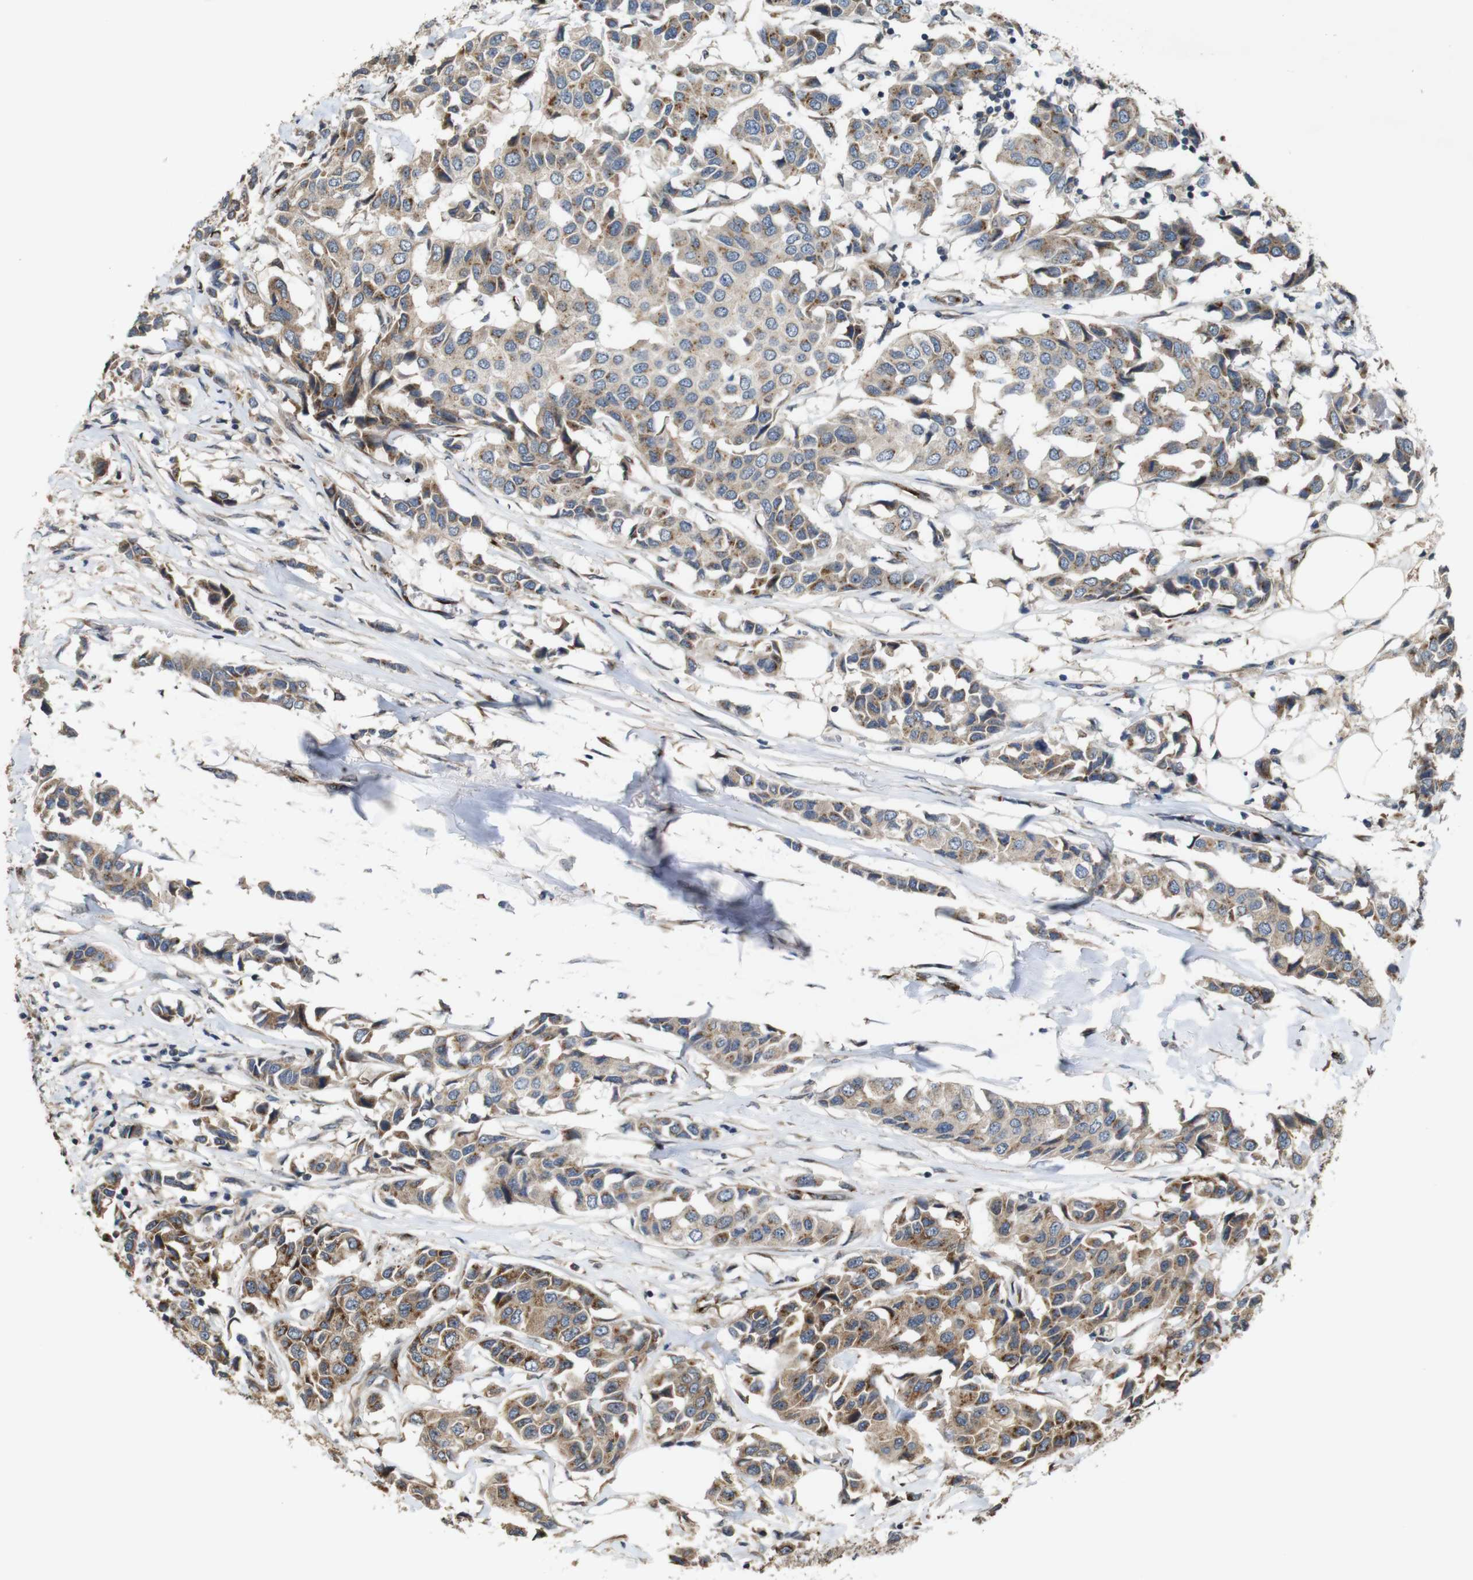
{"staining": {"intensity": "moderate", "quantity": ">75%", "location": "cytoplasmic/membranous"}, "tissue": "breast cancer", "cell_type": "Tumor cells", "image_type": "cancer", "snomed": [{"axis": "morphology", "description": "Duct carcinoma"}, {"axis": "topography", "description": "Breast"}], "caption": "Moderate cytoplasmic/membranous protein positivity is identified in approximately >75% of tumor cells in breast cancer.", "gene": "EFCAB14", "patient": {"sex": "female", "age": 80}}